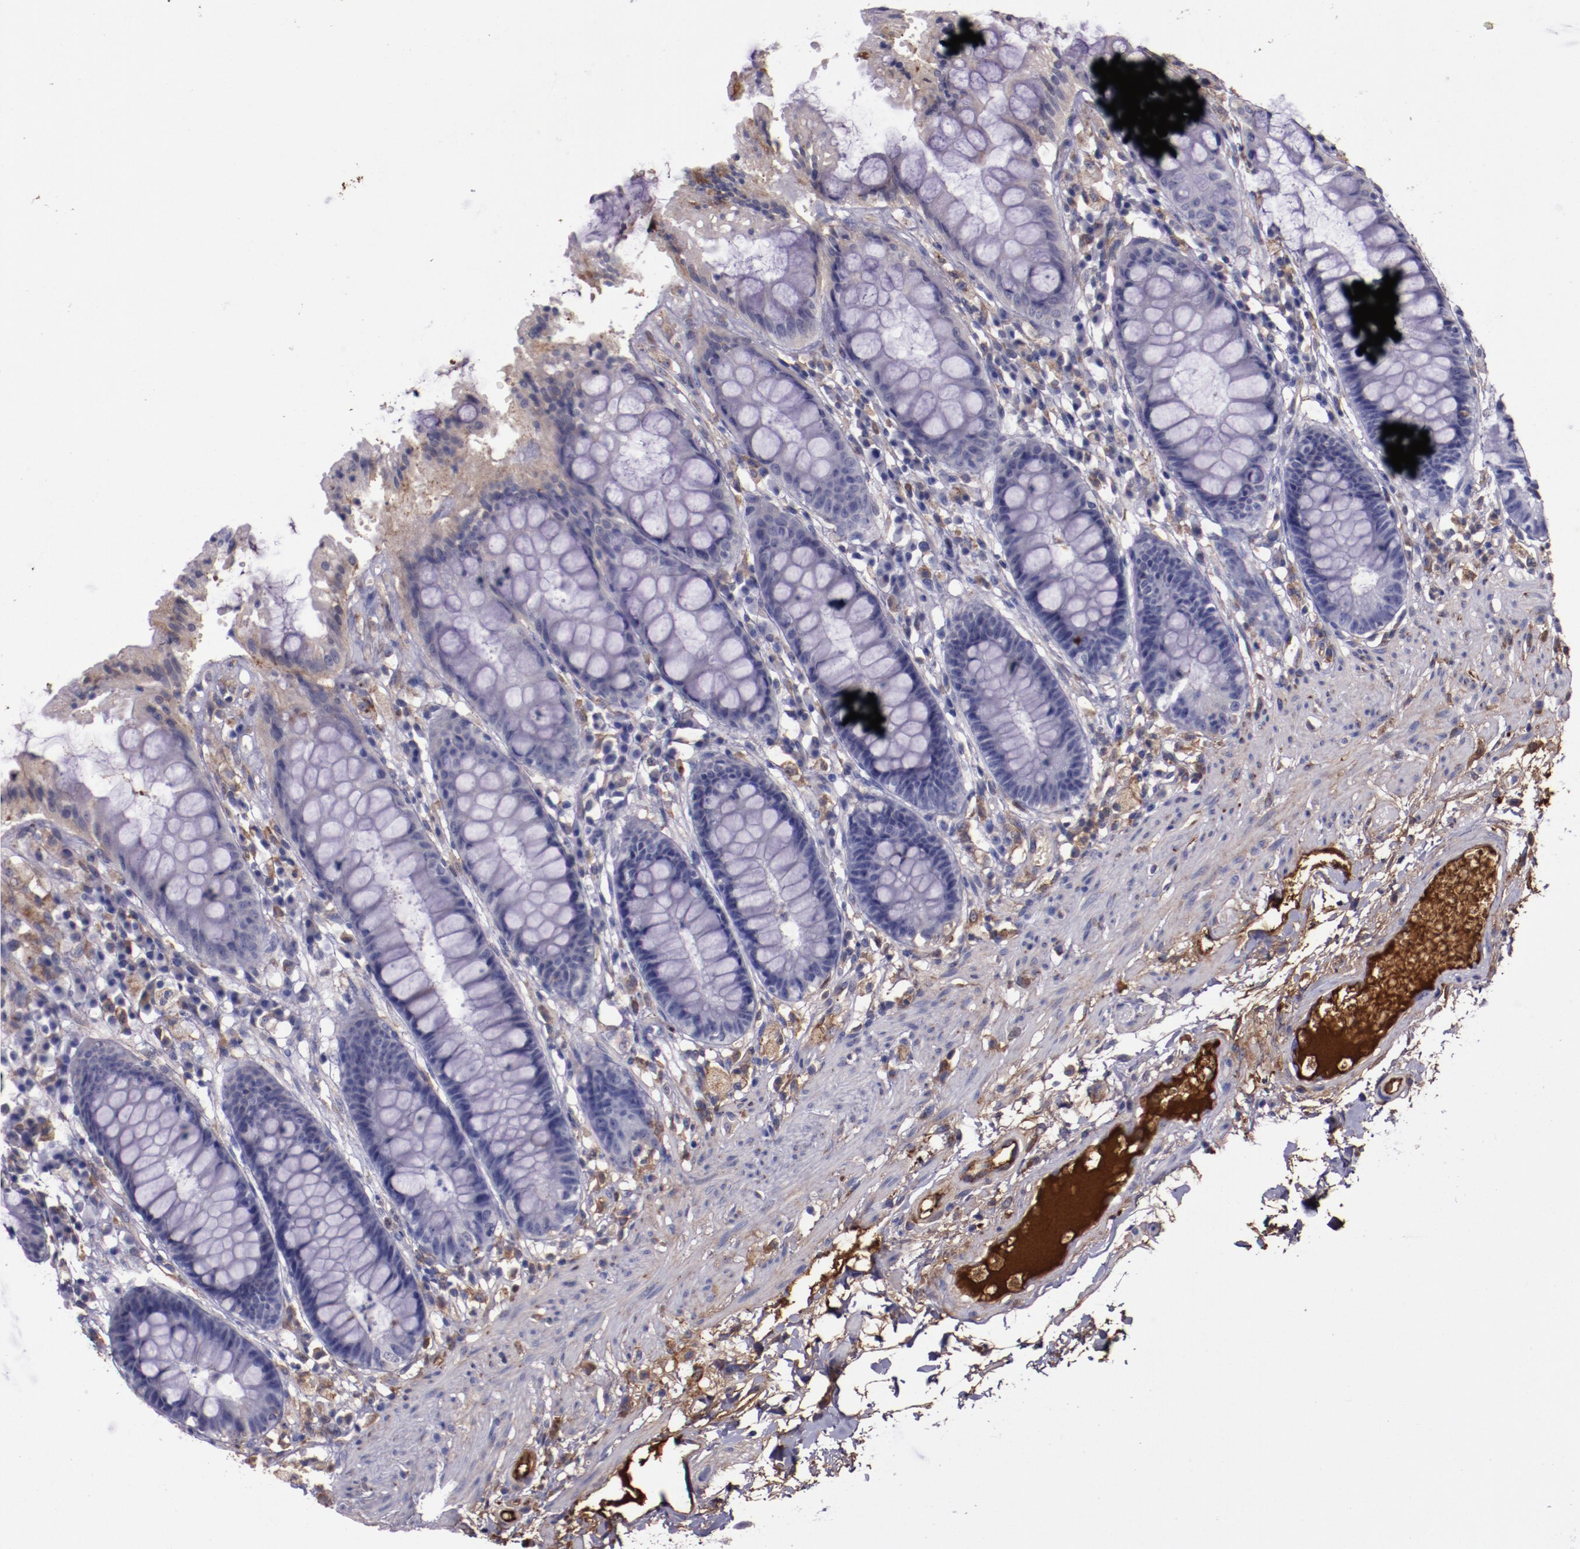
{"staining": {"intensity": "negative", "quantity": "none", "location": "none"}, "tissue": "rectum", "cell_type": "Glandular cells", "image_type": "normal", "snomed": [{"axis": "morphology", "description": "Normal tissue, NOS"}, {"axis": "topography", "description": "Rectum"}], "caption": "High magnification brightfield microscopy of benign rectum stained with DAB (brown) and counterstained with hematoxylin (blue): glandular cells show no significant expression. The staining is performed using DAB brown chromogen with nuclei counter-stained in using hematoxylin.", "gene": "A2M", "patient": {"sex": "female", "age": 46}}